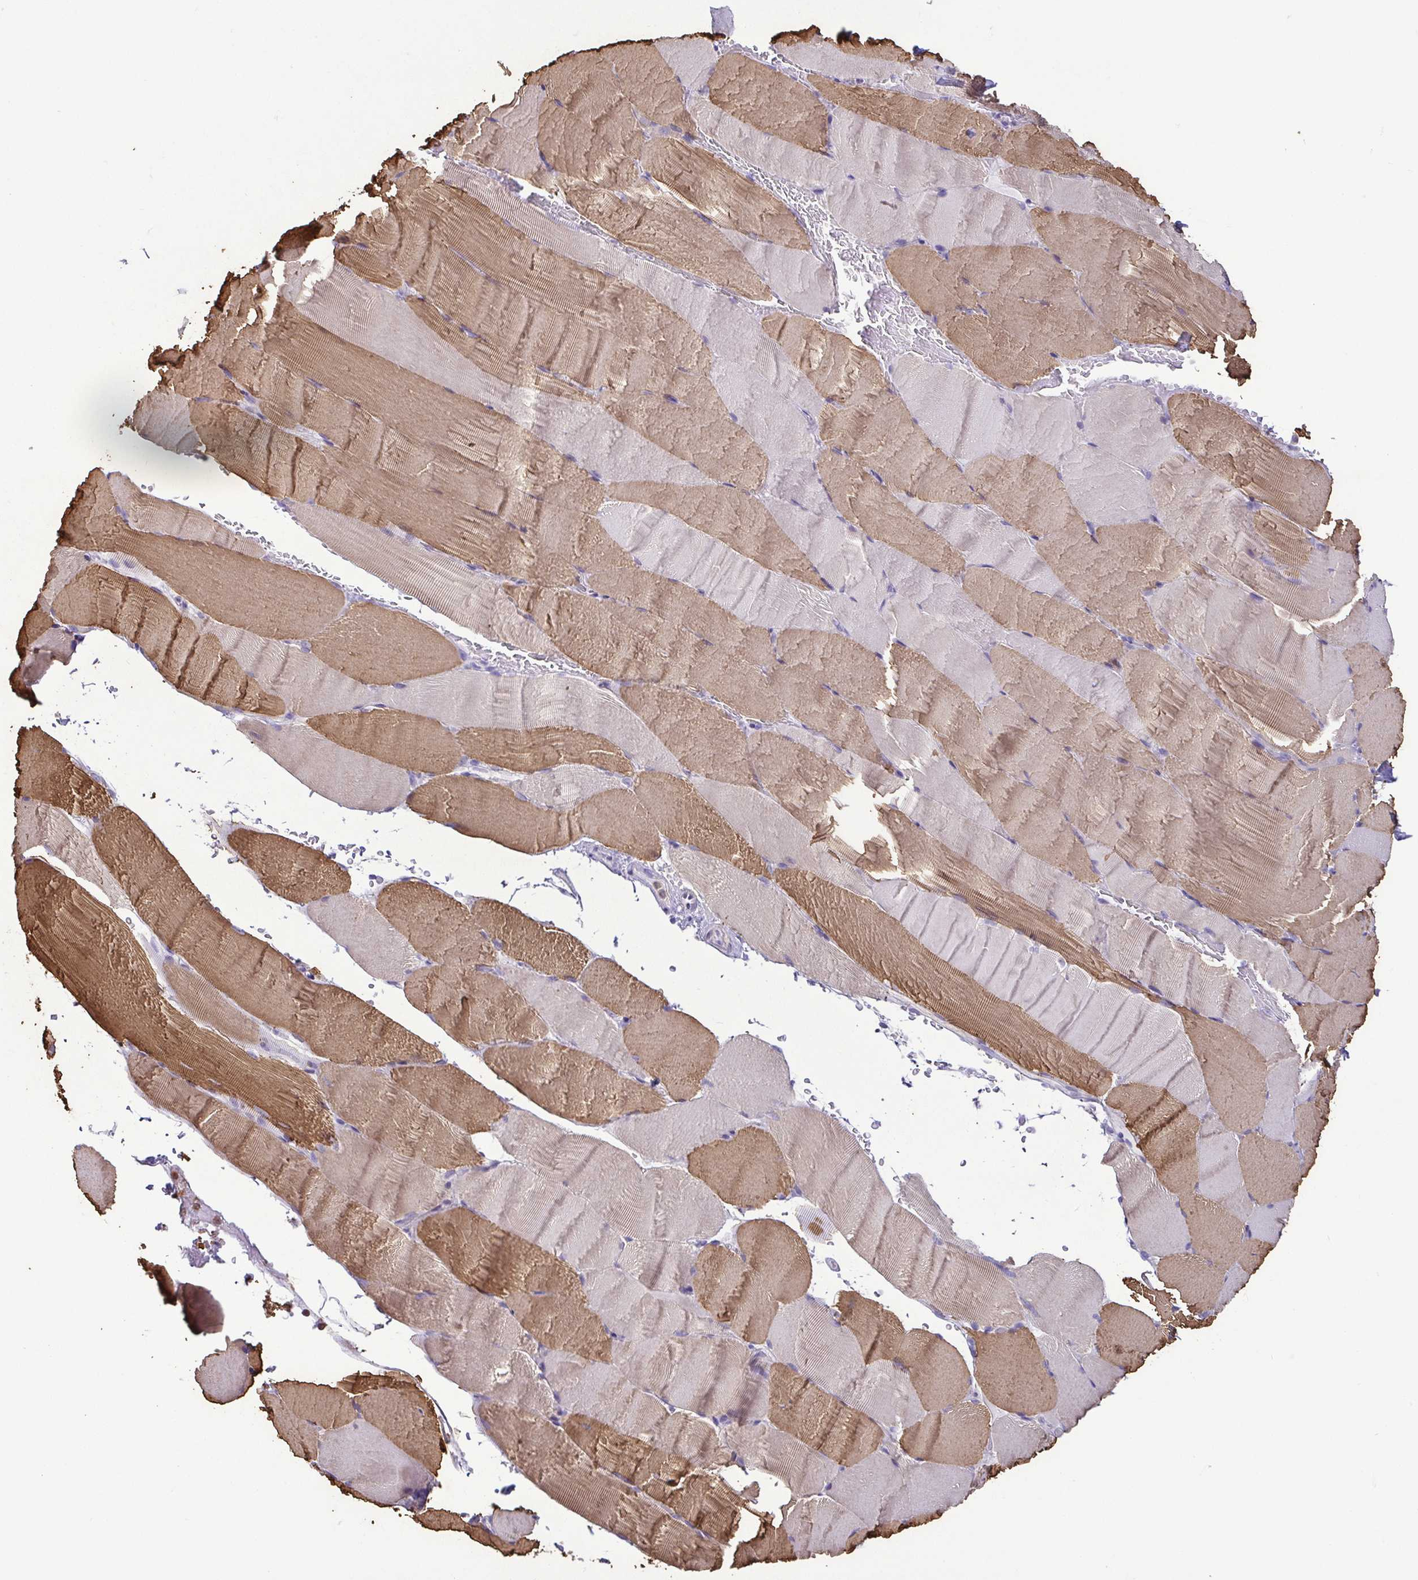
{"staining": {"intensity": "moderate", "quantity": "25%-75%", "location": "cytoplasmic/membranous"}, "tissue": "skeletal muscle", "cell_type": "Myocytes", "image_type": "normal", "snomed": [{"axis": "morphology", "description": "Normal tissue, NOS"}, {"axis": "topography", "description": "Skeletal muscle"}], "caption": "About 25%-75% of myocytes in normal human skeletal muscle reveal moderate cytoplasmic/membranous protein positivity as visualized by brown immunohistochemical staining.", "gene": "MYL10", "patient": {"sex": "female", "age": 37}}